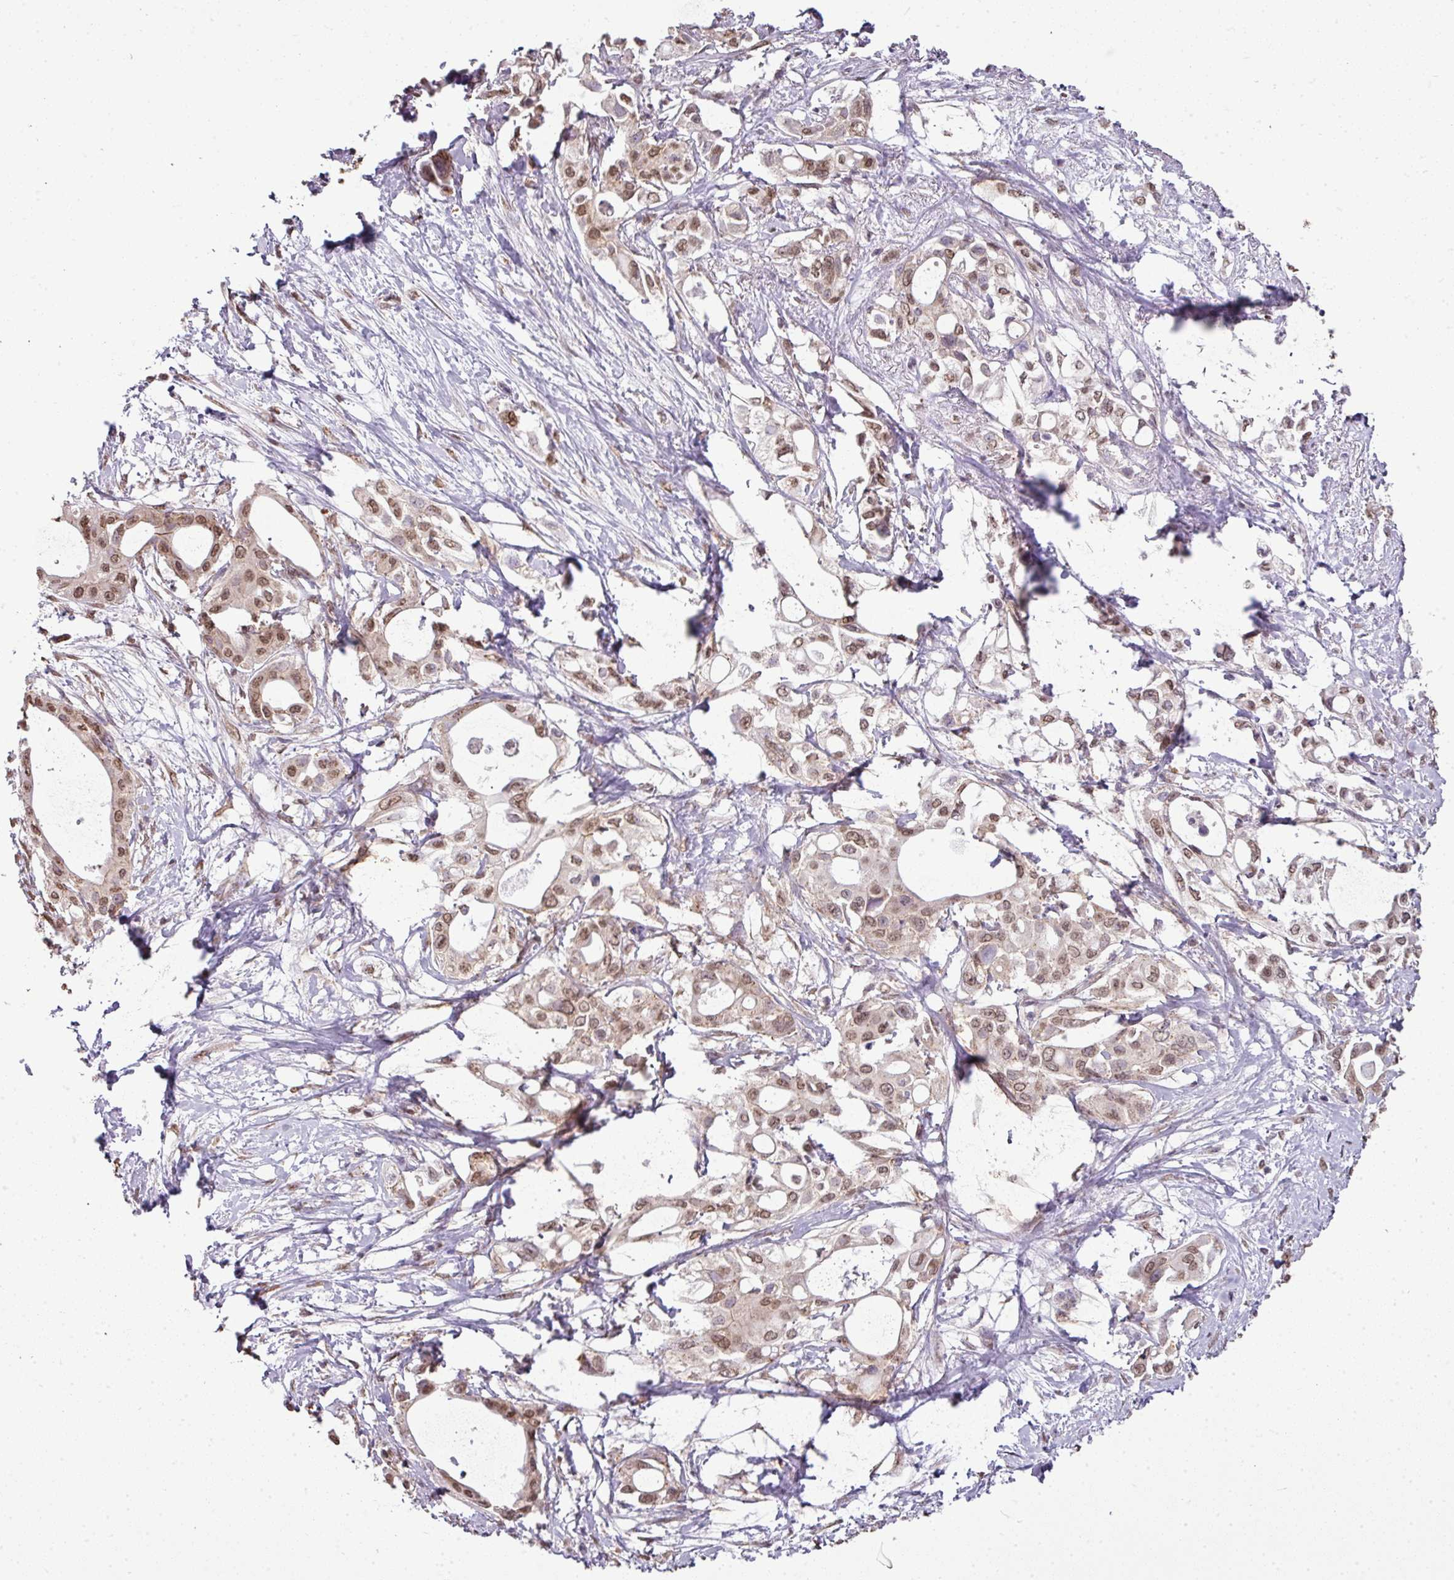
{"staining": {"intensity": "moderate", "quantity": ">75%", "location": "nuclear"}, "tissue": "pancreatic cancer", "cell_type": "Tumor cells", "image_type": "cancer", "snomed": [{"axis": "morphology", "description": "Adenocarcinoma, NOS"}, {"axis": "topography", "description": "Pancreas"}], "caption": "Adenocarcinoma (pancreatic) tissue shows moderate nuclear staining in approximately >75% of tumor cells, visualized by immunohistochemistry. The protein of interest is shown in brown color, while the nuclei are stained blue.", "gene": "JPH2", "patient": {"sex": "female", "age": 68}}